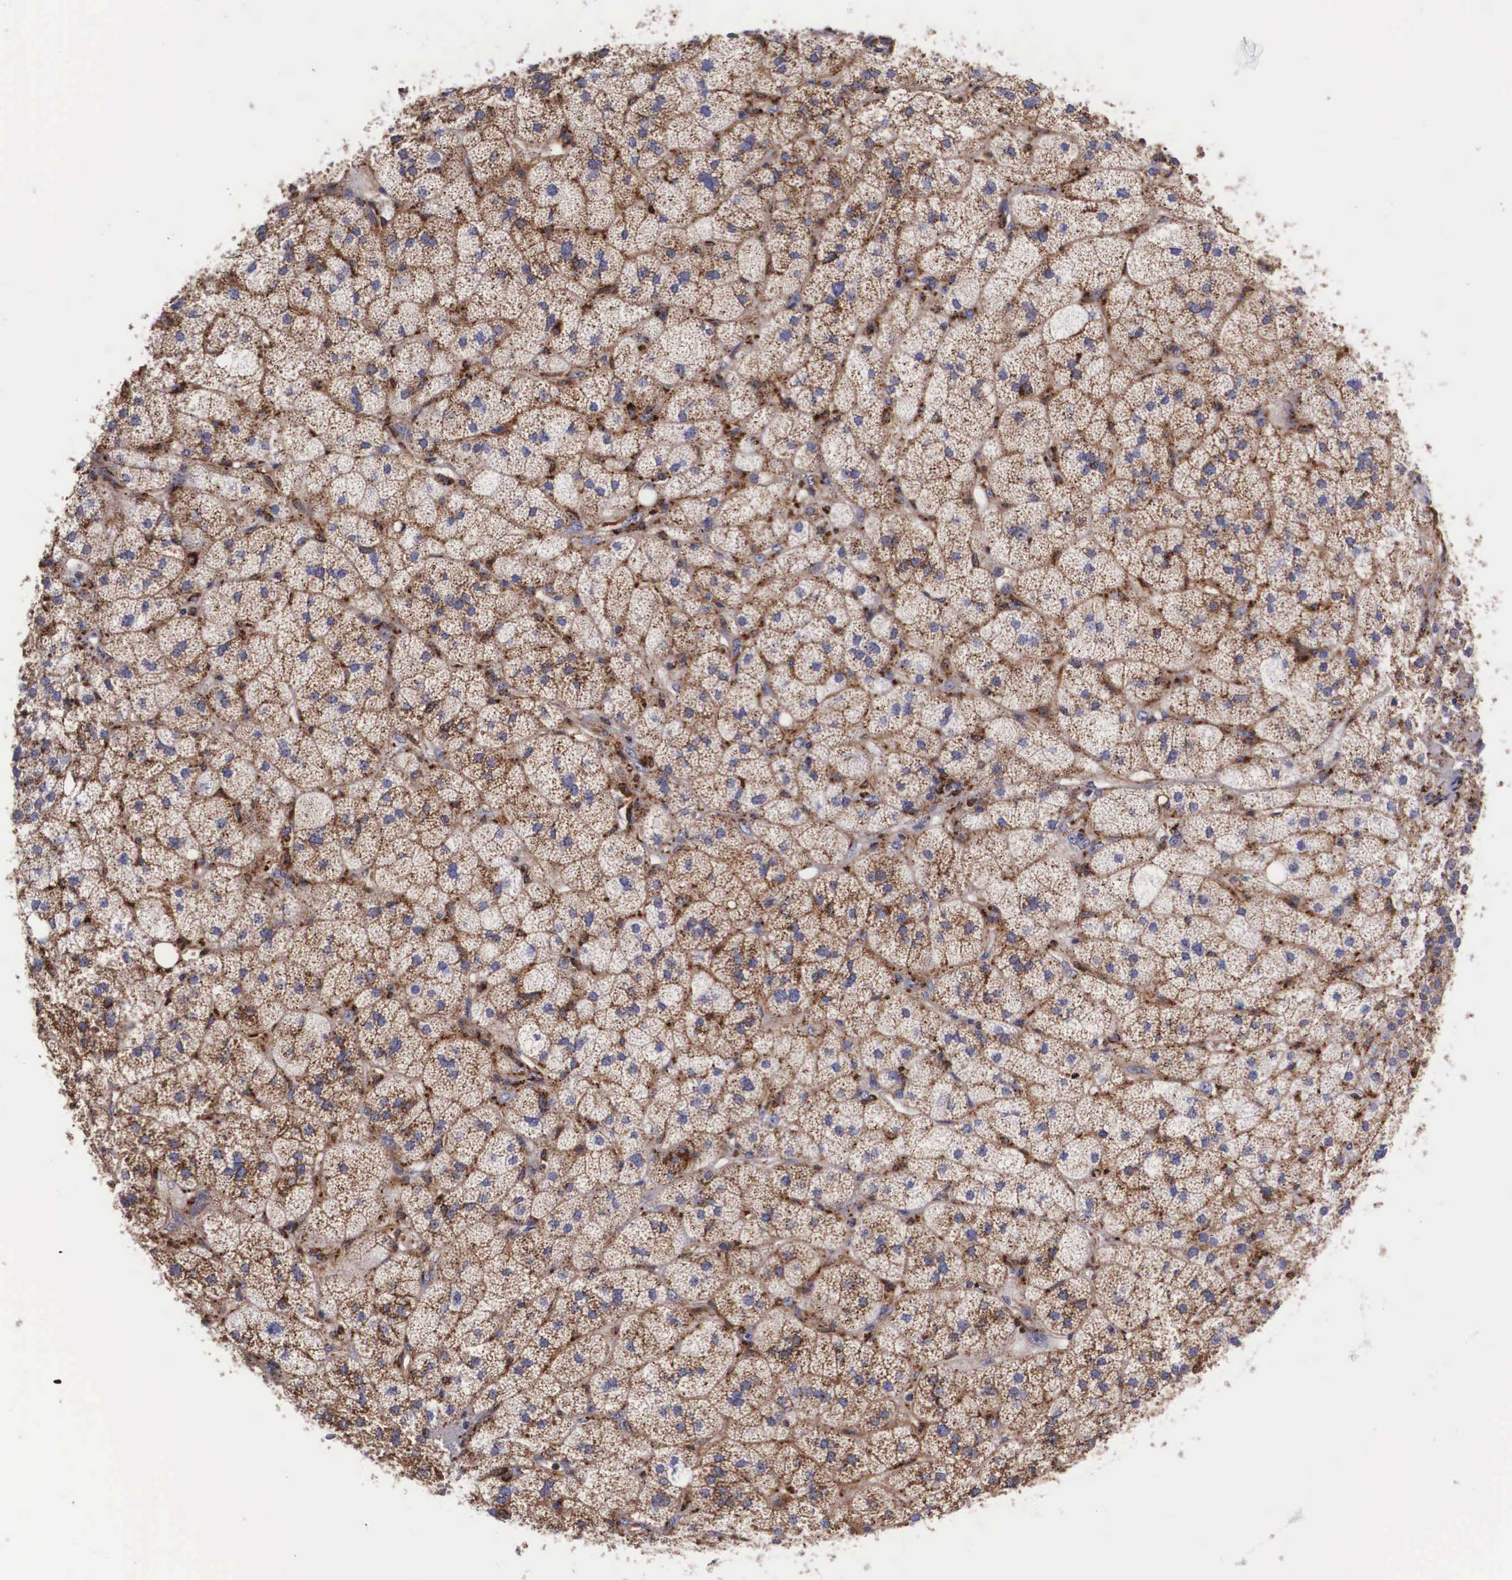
{"staining": {"intensity": "moderate", "quantity": "25%-75%", "location": "cytoplasmic/membranous"}, "tissue": "adrenal gland", "cell_type": "Glandular cells", "image_type": "normal", "snomed": [{"axis": "morphology", "description": "Normal tissue, NOS"}, {"axis": "topography", "description": "Adrenal gland"}], "caption": "Moderate cytoplasmic/membranous protein expression is identified in about 25%-75% of glandular cells in adrenal gland. (DAB = brown stain, brightfield microscopy at high magnification).", "gene": "NAGA", "patient": {"sex": "female", "age": 60}}